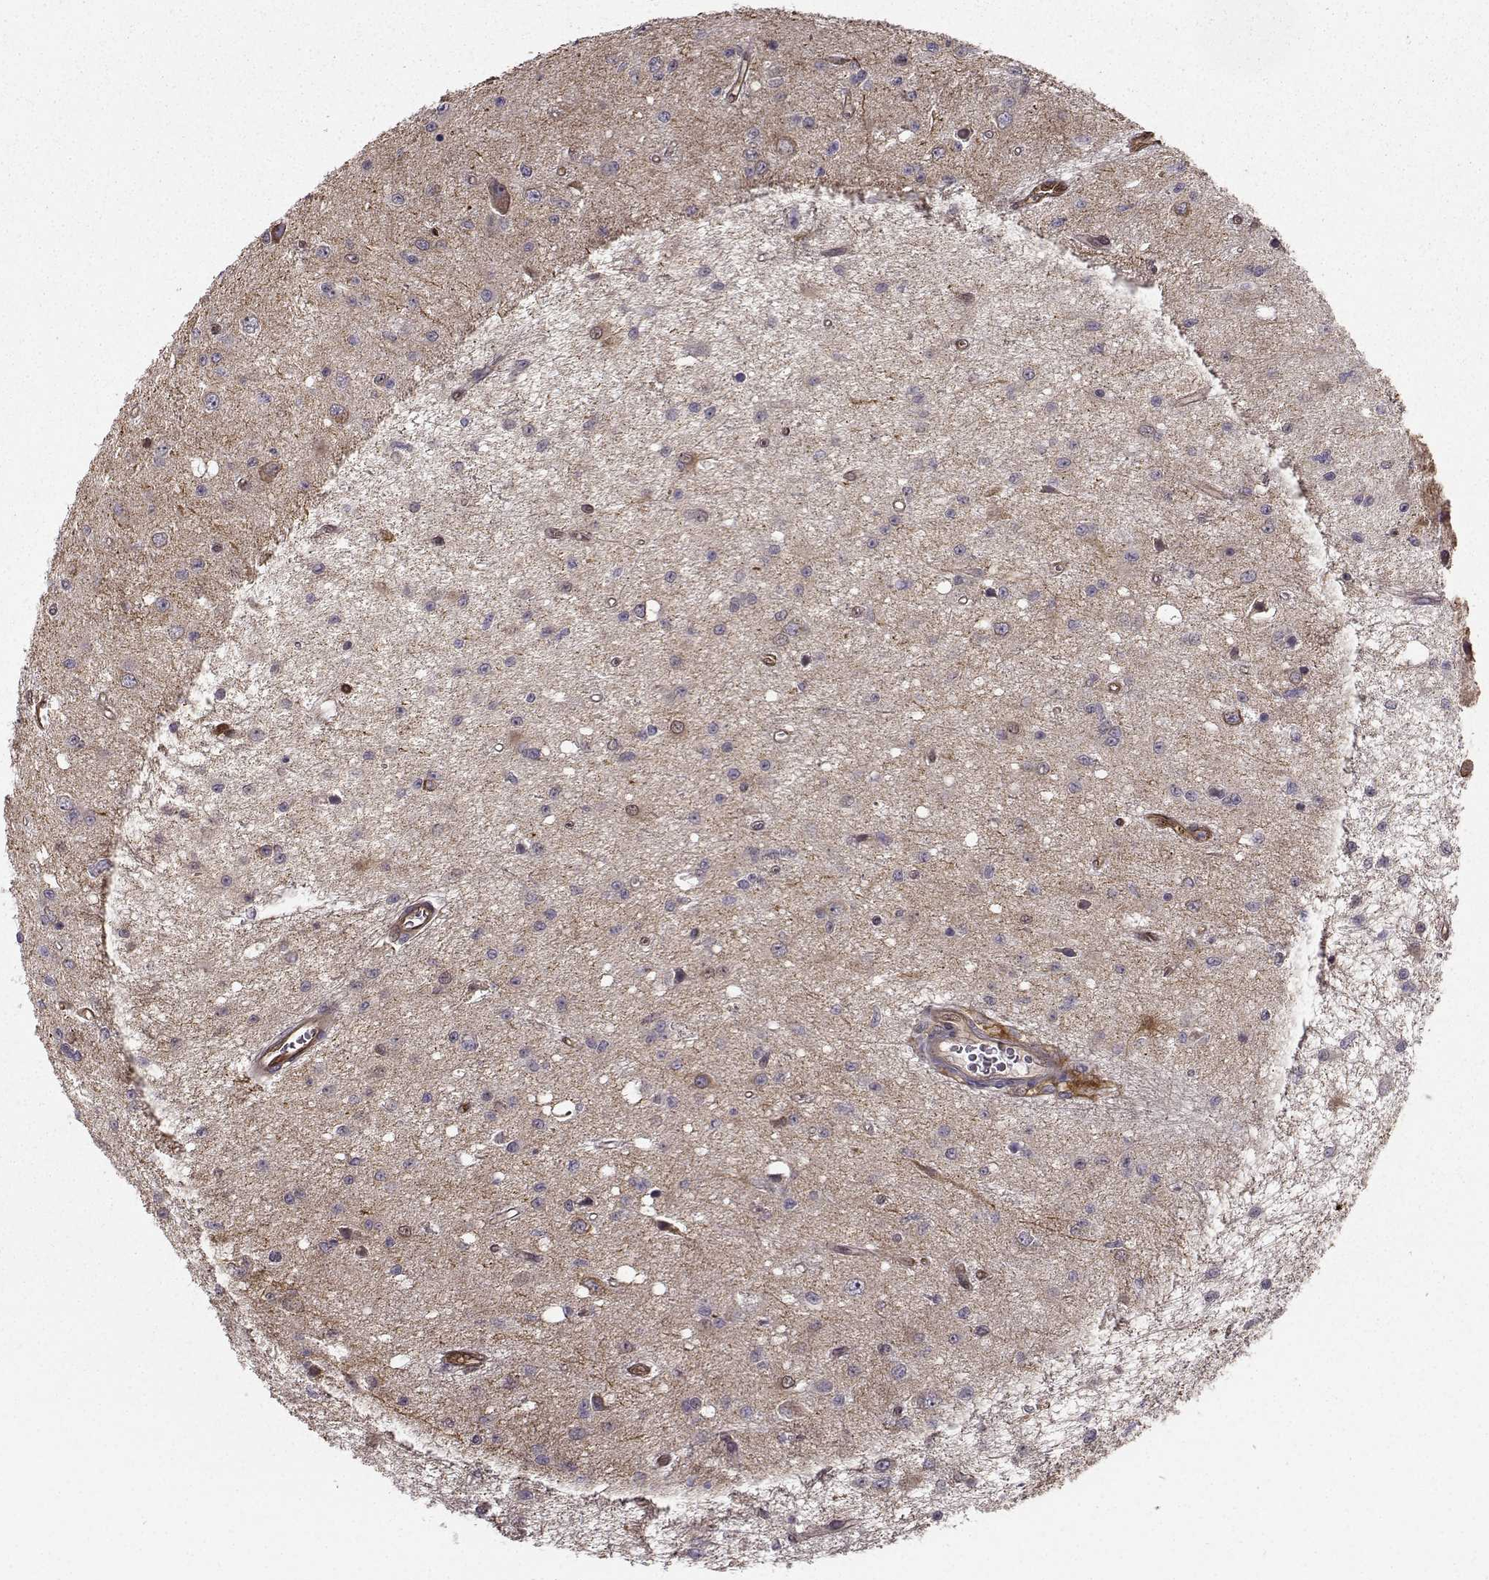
{"staining": {"intensity": "negative", "quantity": "none", "location": "none"}, "tissue": "glioma", "cell_type": "Tumor cells", "image_type": "cancer", "snomed": [{"axis": "morphology", "description": "Glioma, malignant, Low grade"}, {"axis": "topography", "description": "Brain"}], "caption": "Low-grade glioma (malignant) was stained to show a protein in brown. There is no significant staining in tumor cells.", "gene": "NQO1", "patient": {"sex": "female", "age": 45}}